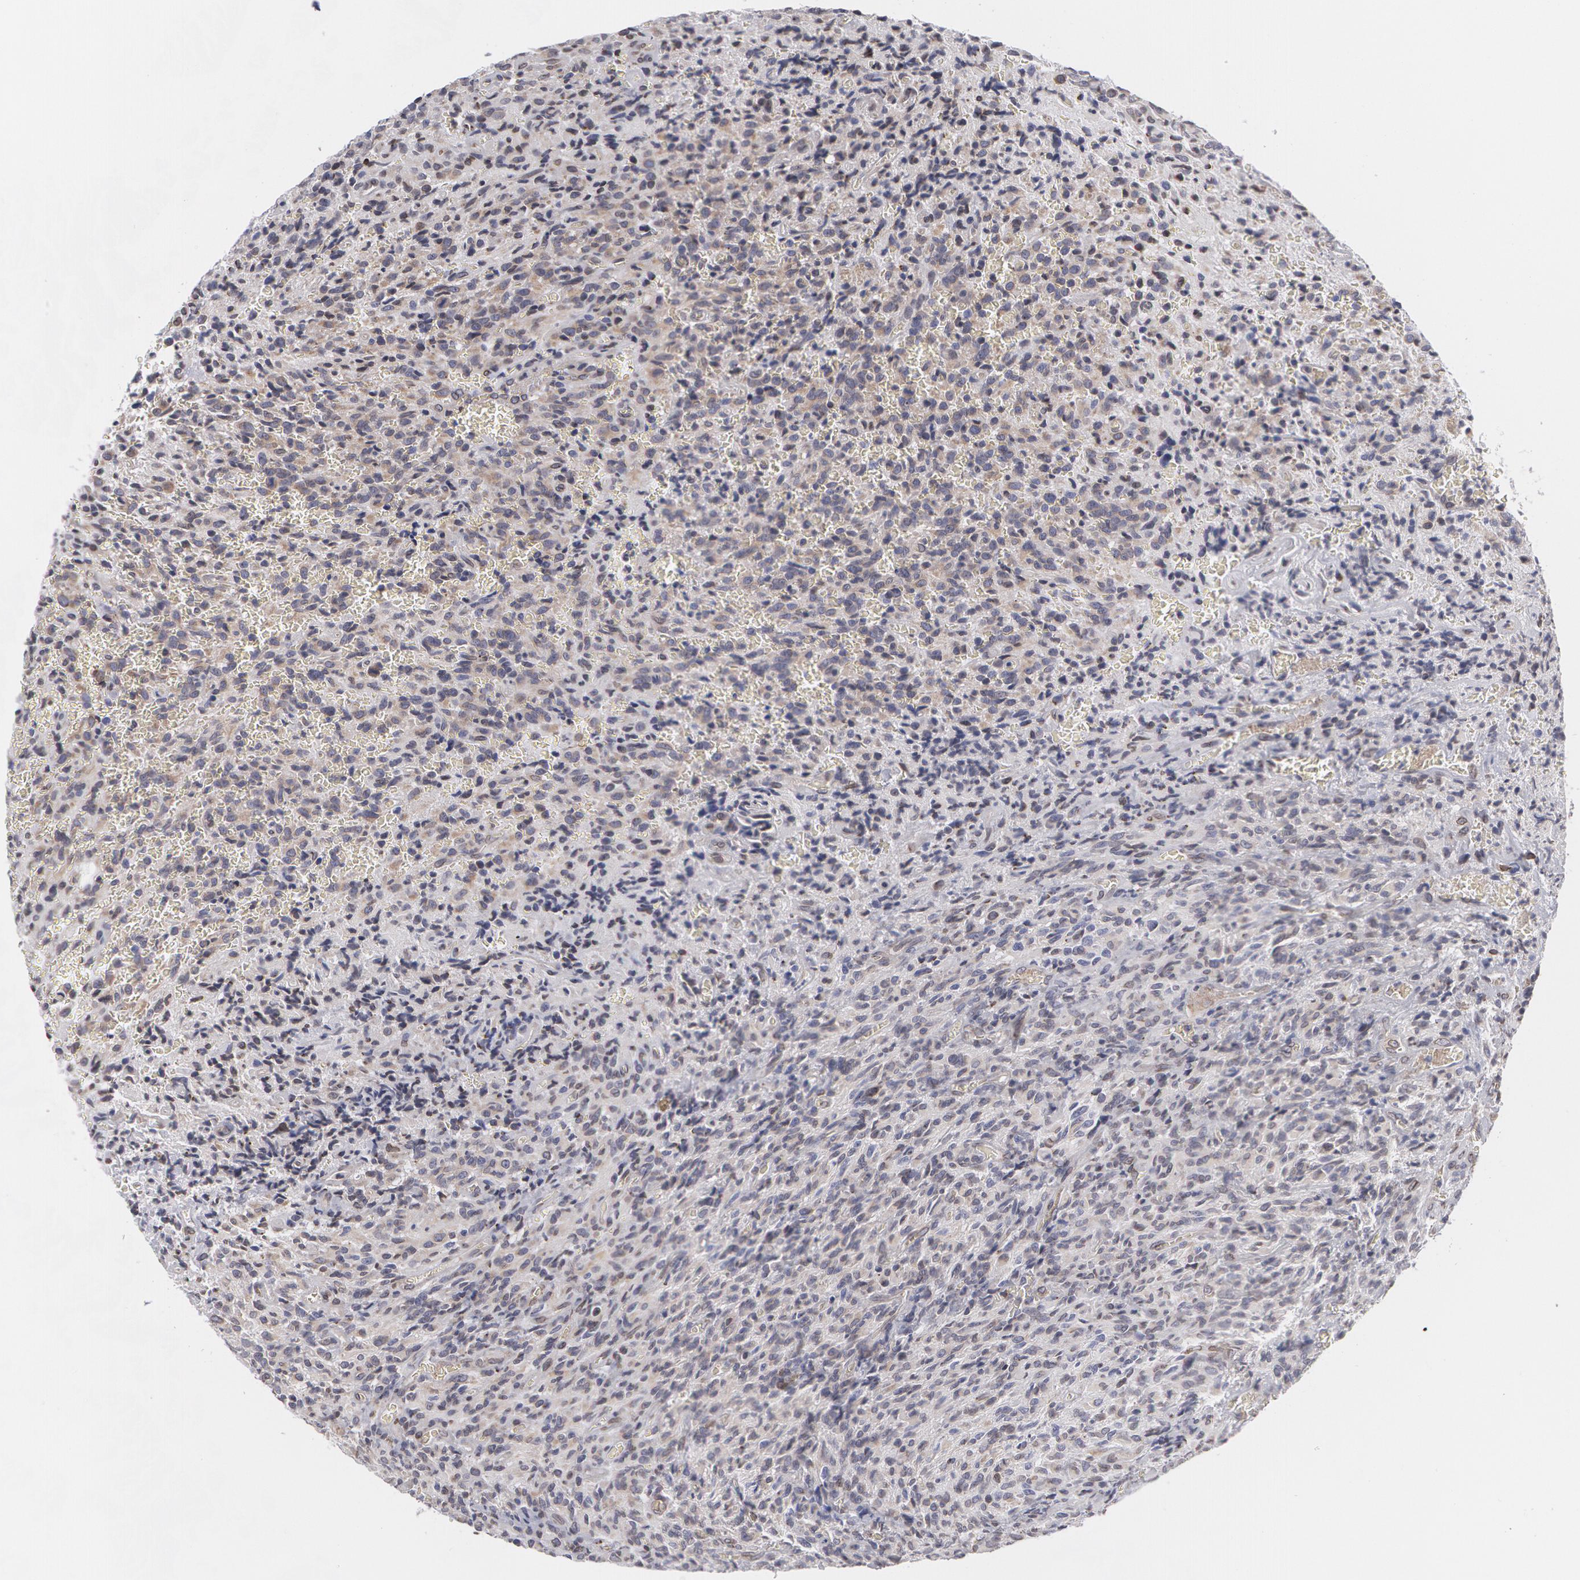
{"staining": {"intensity": "weak", "quantity": "25%-75%", "location": "cytoplasmic/membranous"}, "tissue": "glioma", "cell_type": "Tumor cells", "image_type": "cancer", "snomed": [{"axis": "morphology", "description": "Glioma, malignant, High grade"}, {"axis": "topography", "description": "Brain"}], "caption": "Immunohistochemistry histopathology image of human glioma stained for a protein (brown), which exhibits low levels of weak cytoplasmic/membranous expression in about 25%-75% of tumor cells.", "gene": "EMD", "patient": {"sex": "male", "age": 56}}